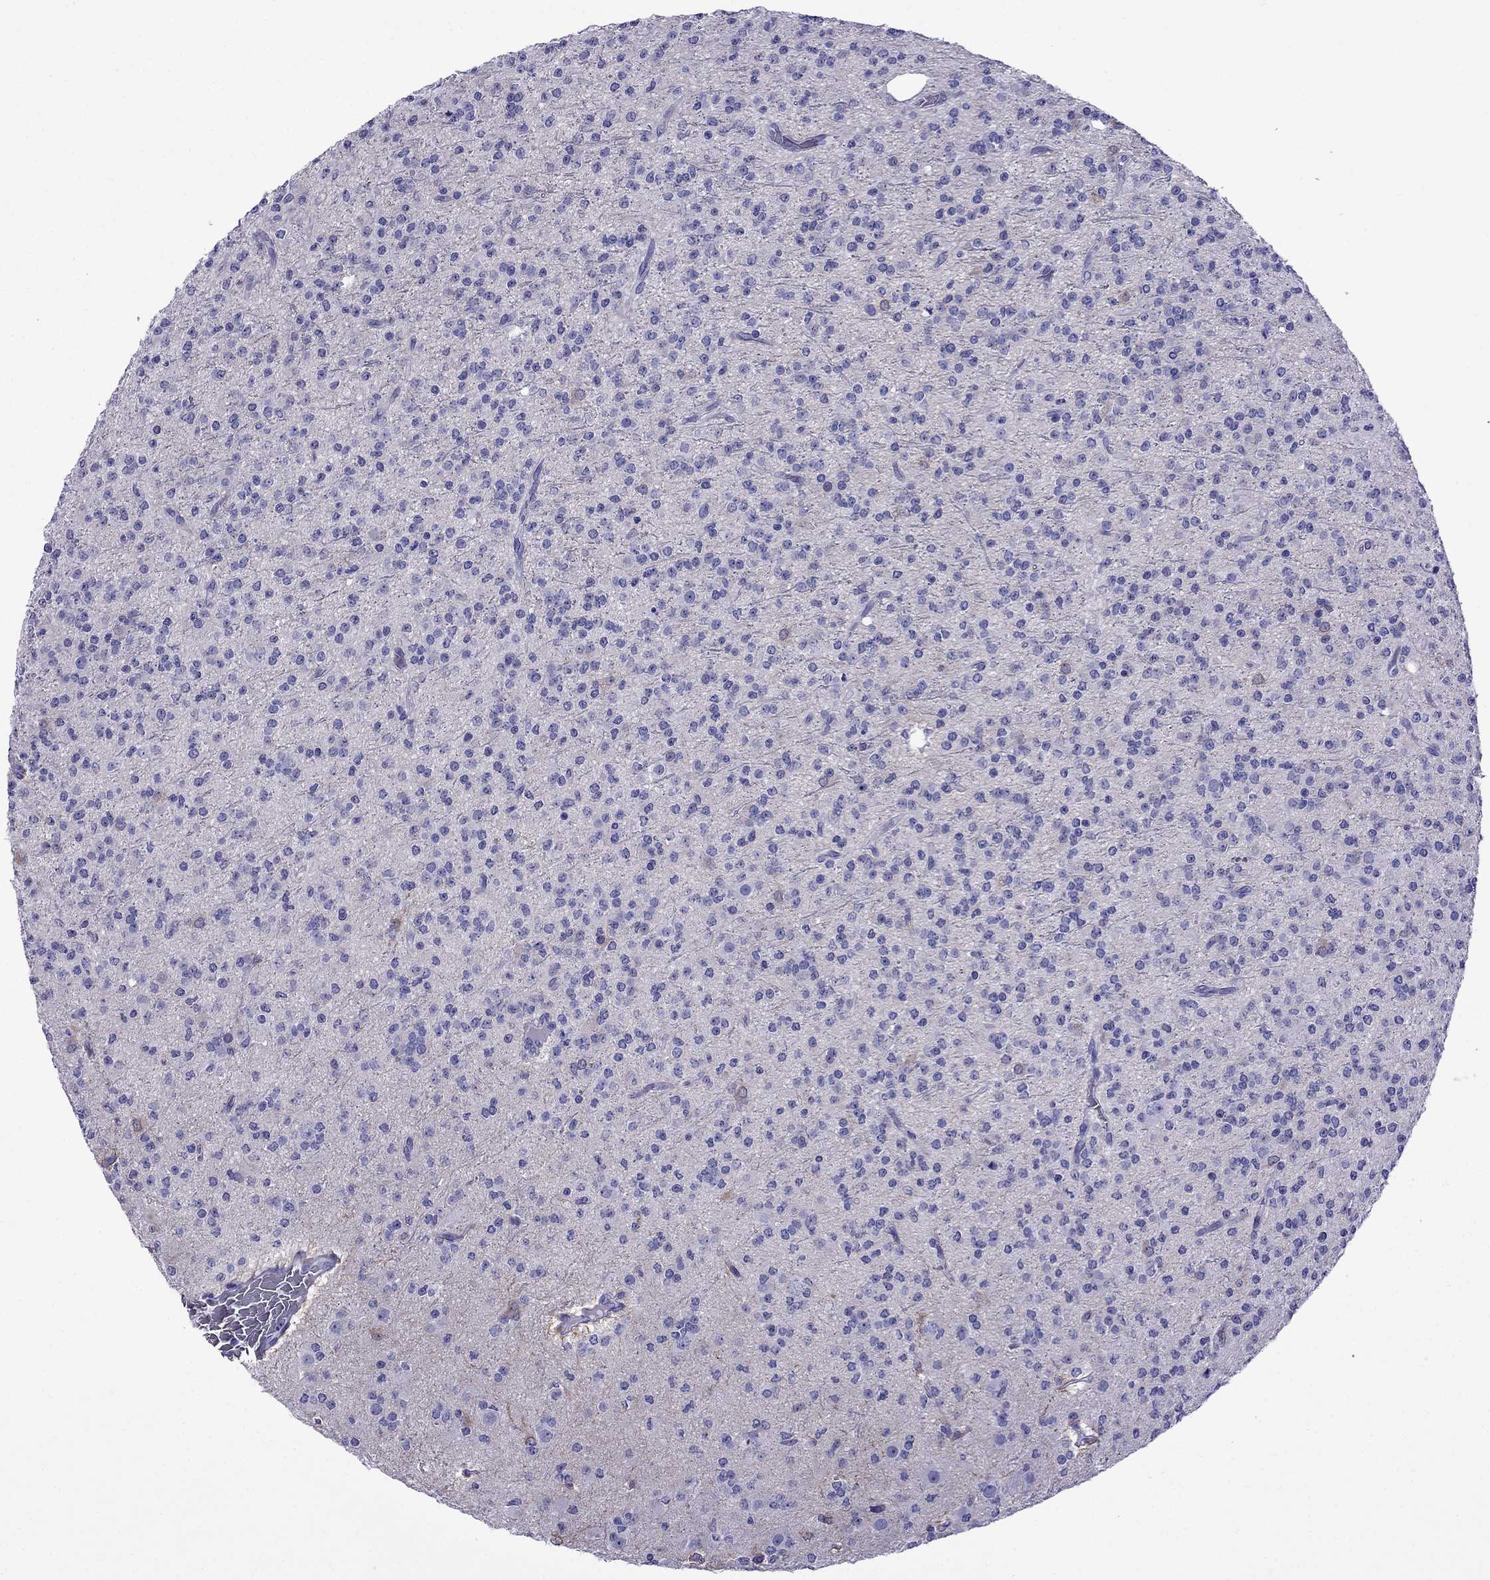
{"staining": {"intensity": "negative", "quantity": "none", "location": "none"}, "tissue": "glioma", "cell_type": "Tumor cells", "image_type": "cancer", "snomed": [{"axis": "morphology", "description": "Glioma, malignant, Low grade"}, {"axis": "topography", "description": "Brain"}], "caption": "IHC of human glioma displays no expression in tumor cells. (Brightfield microscopy of DAB (3,3'-diaminobenzidine) immunohistochemistry (IHC) at high magnification).", "gene": "CRYBA1", "patient": {"sex": "male", "age": 27}}